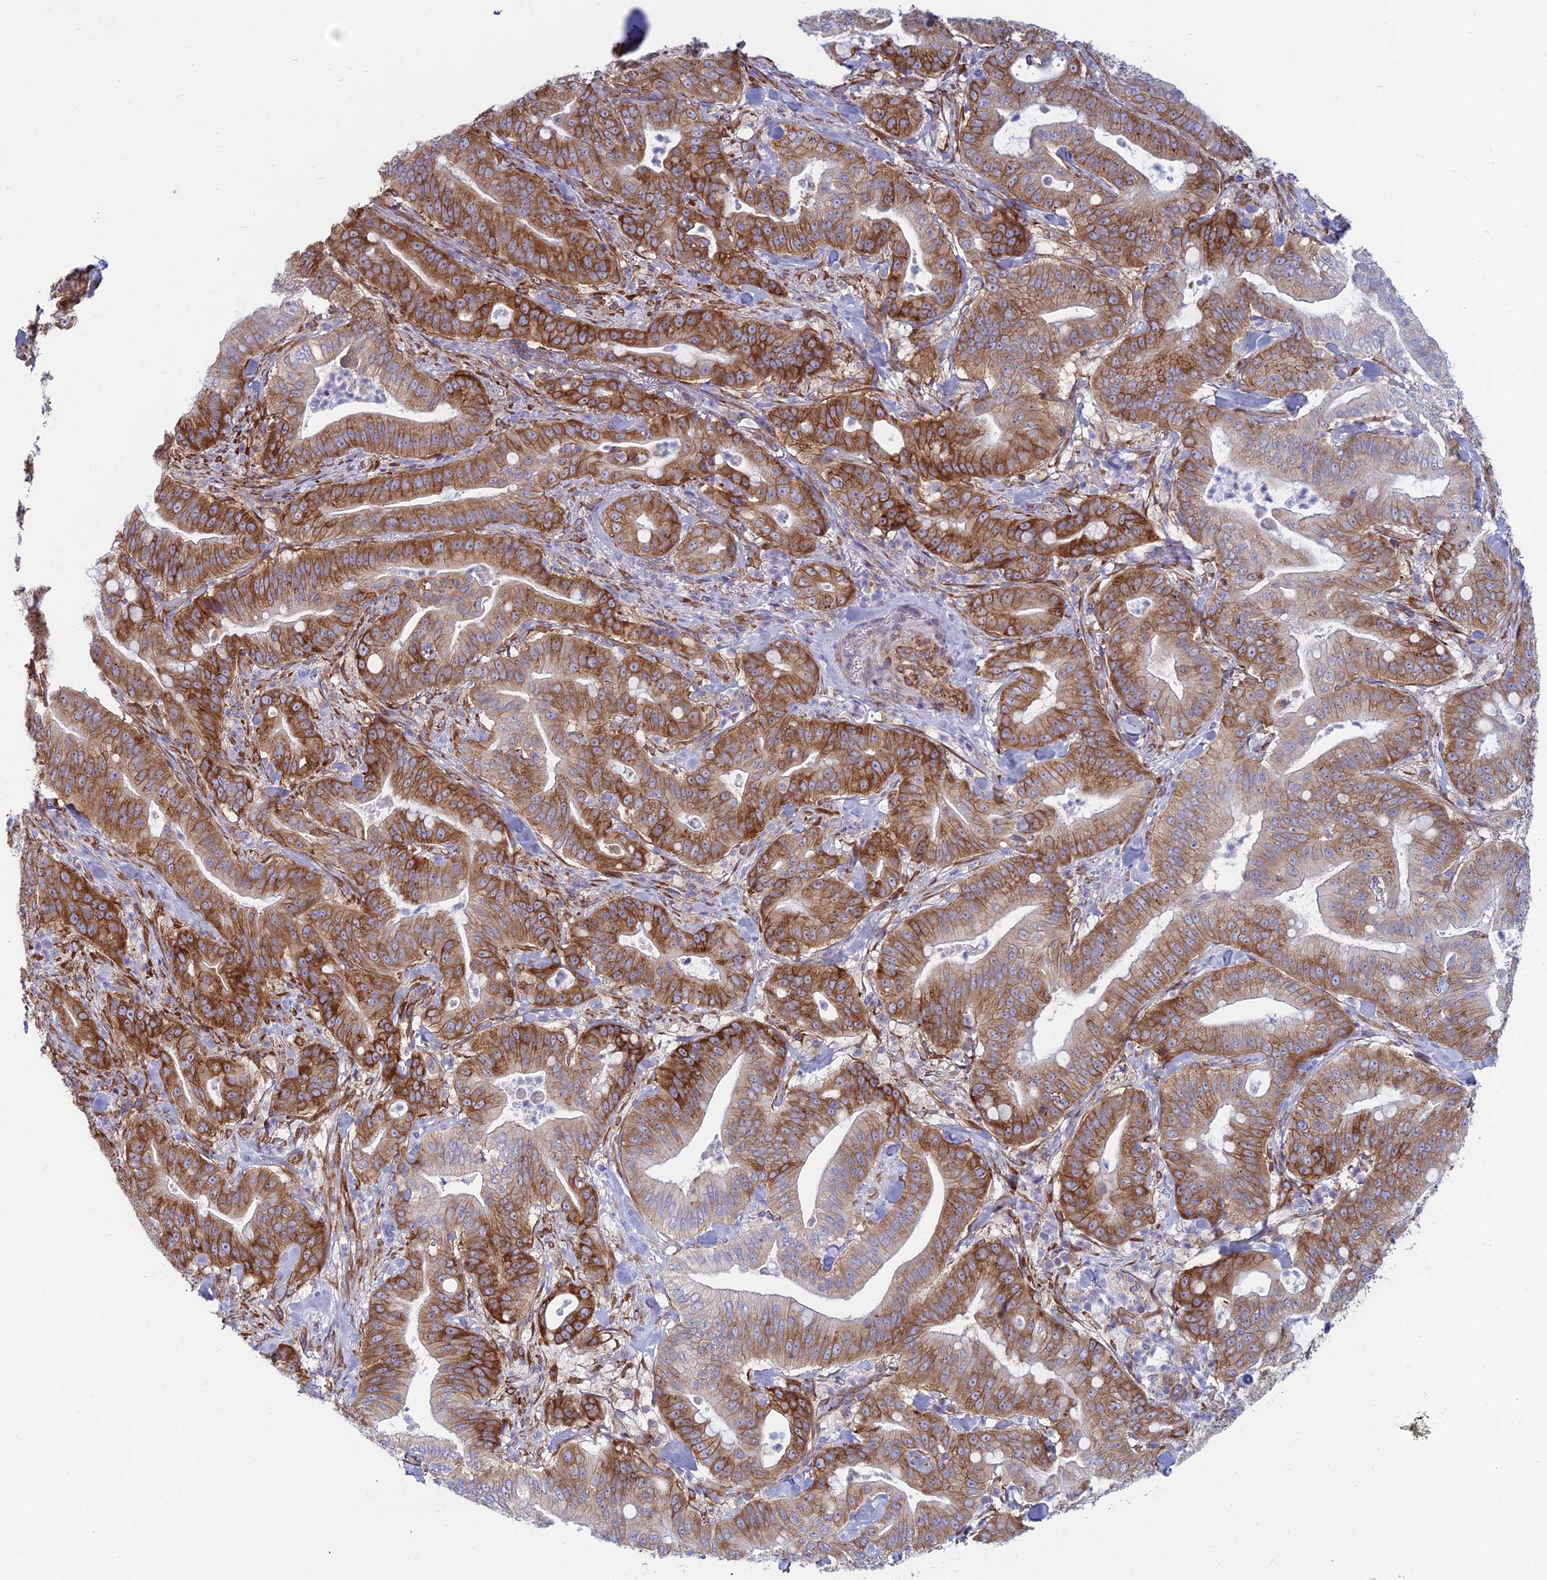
{"staining": {"intensity": "strong", "quantity": "25%-75%", "location": "cytoplasmic/membranous"}, "tissue": "pancreatic cancer", "cell_type": "Tumor cells", "image_type": "cancer", "snomed": [{"axis": "morphology", "description": "Adenocarcinoma, NOS"}, {"axis": "topography", "description": "Pancreas"}], "caption": "This micrograph exhibits IHC staining of human pancreatic adenocarcinoma, with high strong cytoplasmic/membranous staining in about 25%-75% of tumor cells.", "gene": "TXLNA", "patient": {"sex": "male", "age": 71}}